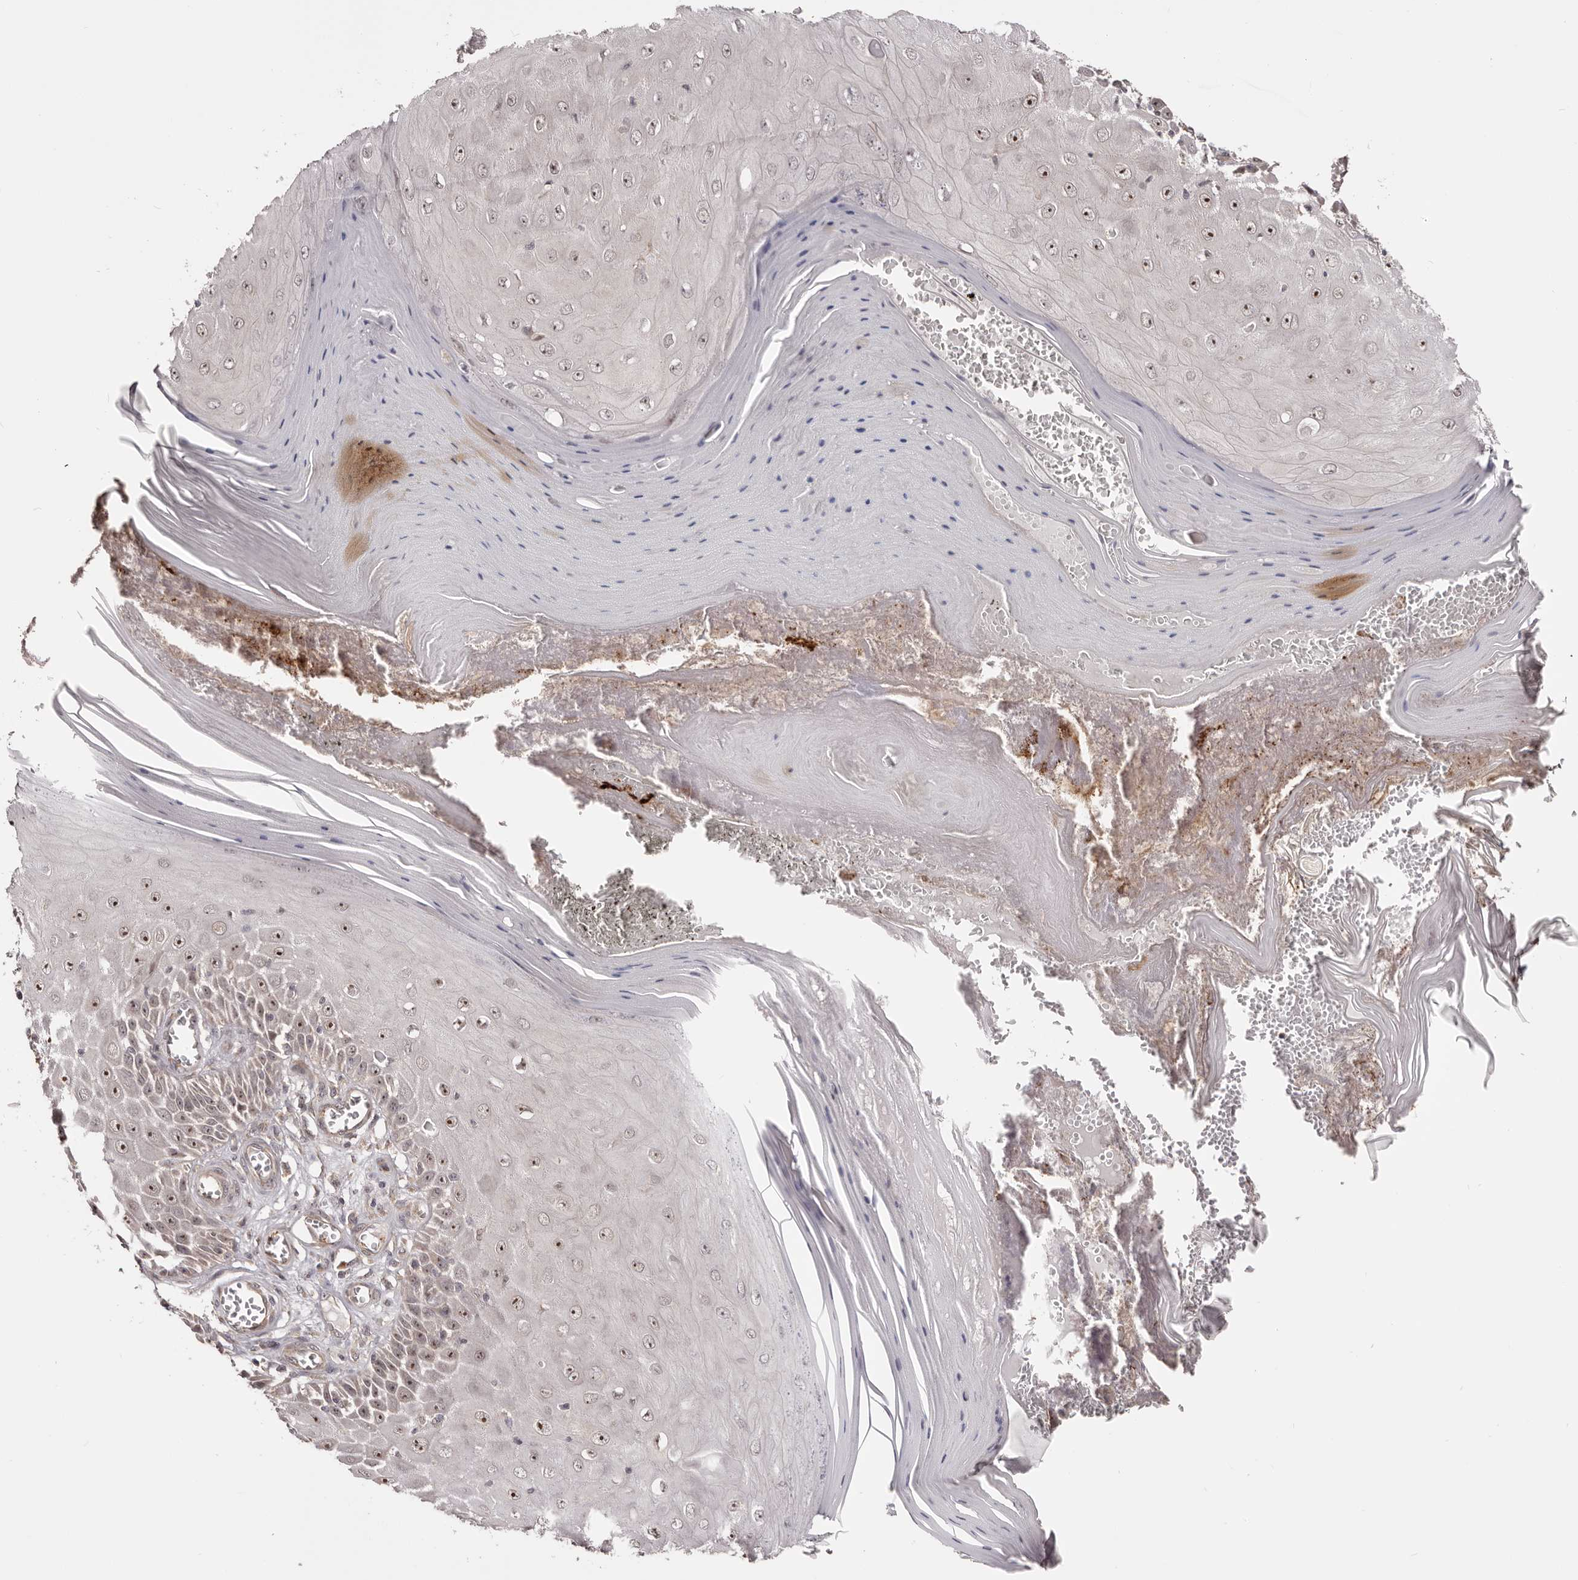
{"staining": {"intensity": "moderate", "quantity": ">75%", "location": "nuclear"}, "tissue": "skin cancer", "cell_type": "Tumor cells", "image_type": "cancer", "snomed": [{"axis": "morphology", "description": "Squamous cell carcinoma, NOS"}, {"axis": "topography", "description": "Skin"}], "caption": "A histopathology image showing moderate nuclear positivity in about >75% of tumor cells in skin cancer, as visualized by brown immunohistochemical staining.", "gene": "NOL12", "patient": {"sex": "female", "age": 73}}